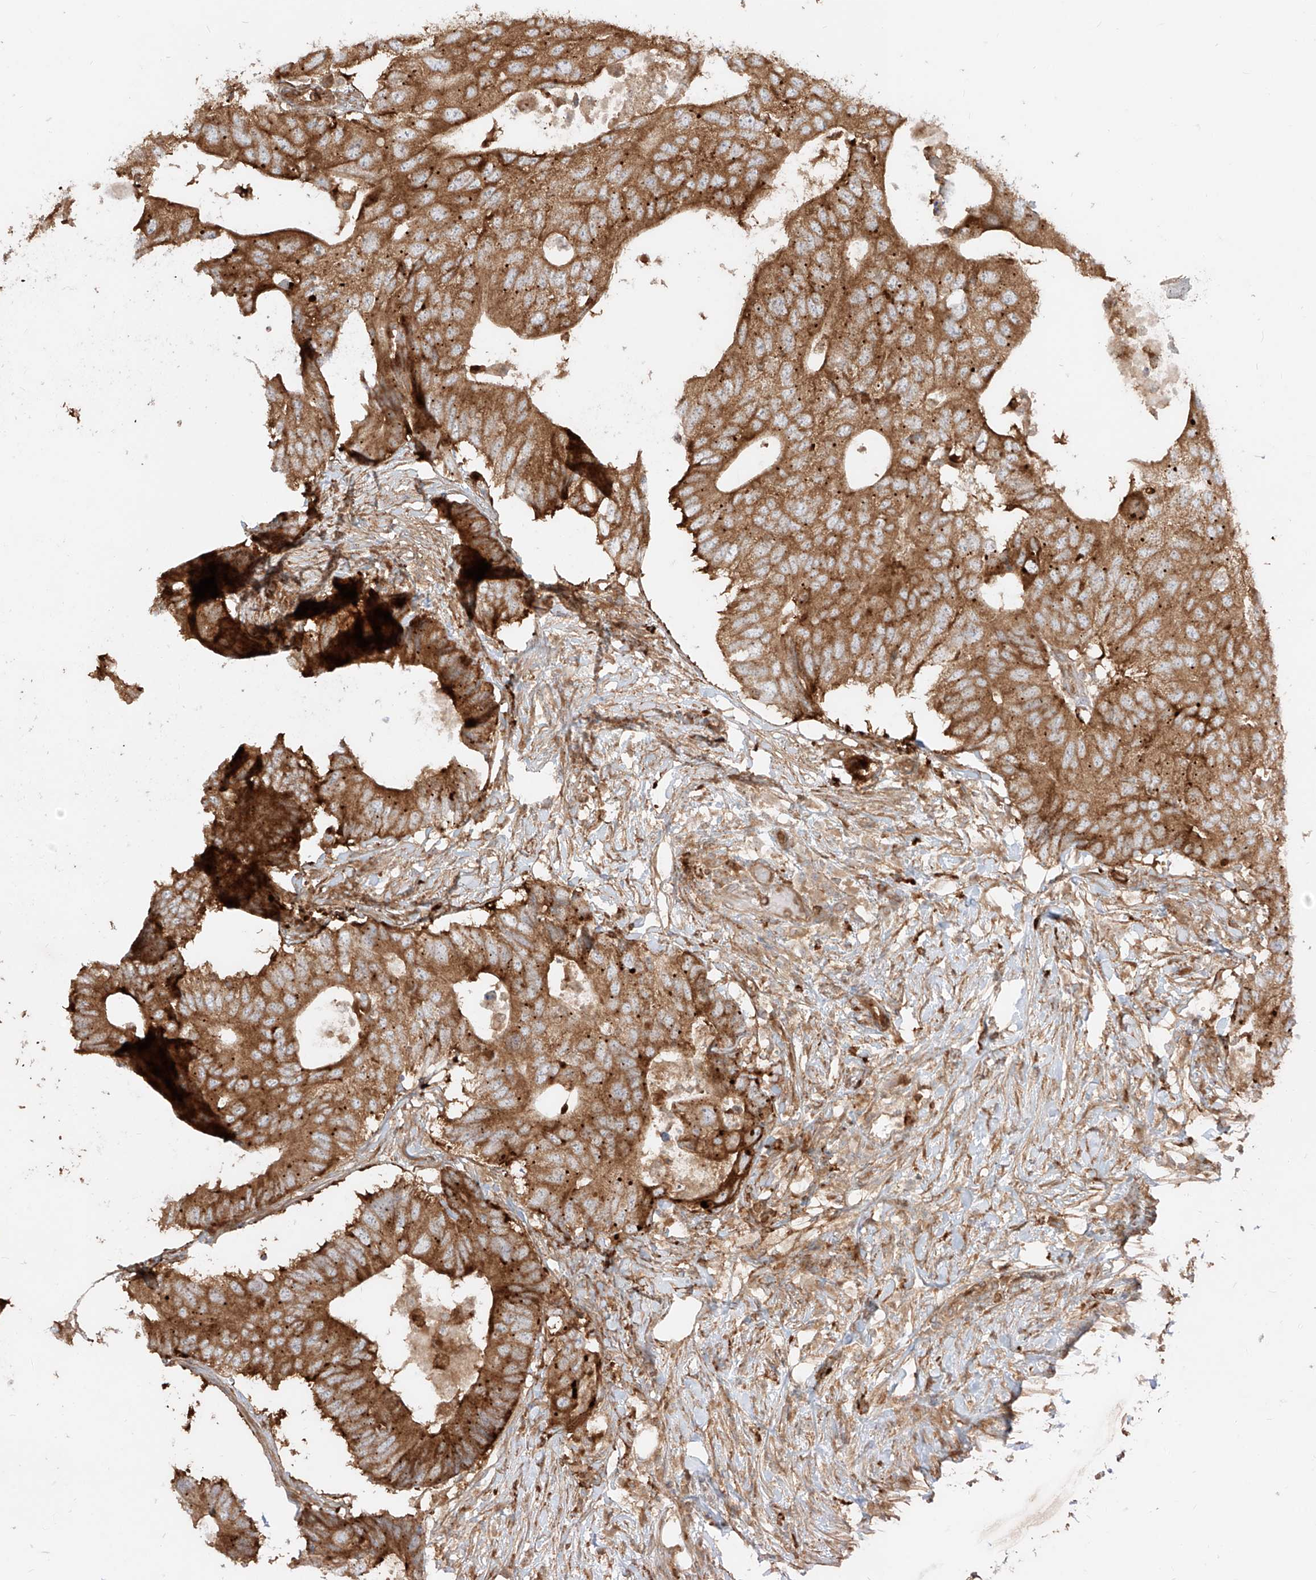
{"staining": {"intensity": "moderate", "quantity": ">75%", "location": "cytoplasmic/membranous"}, "tissue": "colorectal cancer", "cell_type": "Tumor cells", "image_type": "cancer", "snomed": [{"axis": "morphology", "description": "Adenocarcinoma, NOS"}, {"axis": "topography", "description": "Colon"}], "caption": "A brown stain highlights moderate cytoplasmic/membranous staining of a protein in human colorectal cancer tumor cells.", "gene": "CCDC115", "patient": {"sex": "male", "age": 71}}